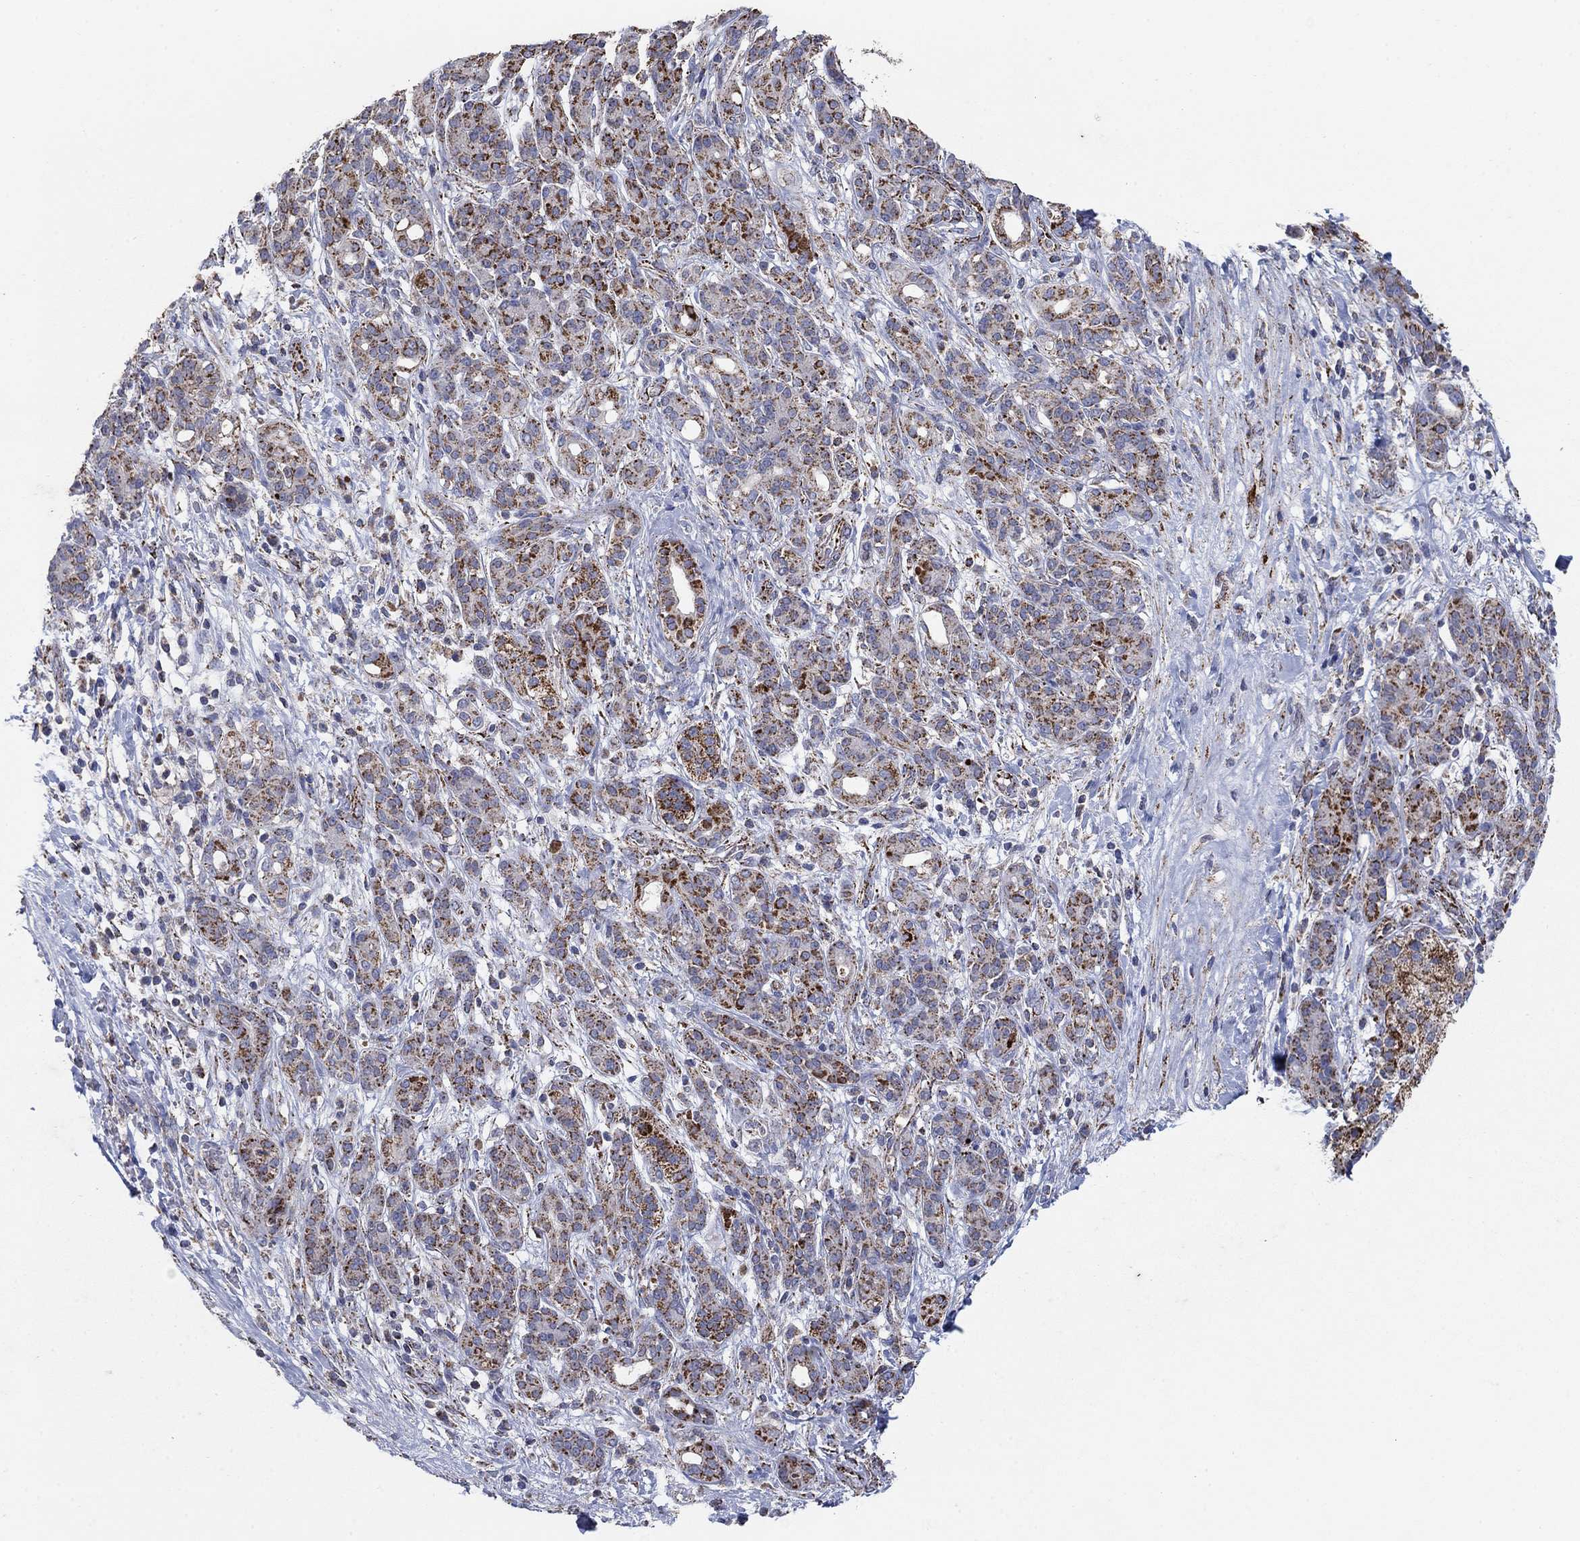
{"staining": {"intensity": "strong", "quantity": "25%-75%", "location": "cytoplasmic/membranous"}, "tissue": "pancreatic cancer", "cell_type": "Tumor cells", "image_type": "cancer", "snomed": [{"axis": "morphology", "description": "Adenocarcinoma, NOS"}, {"axis": "topography", "description": "Pancreas"}], "caption": "Pancreatic cancer (adenocarcinoma) was stained to show a protein in brown. There is high levels of strong cytoplasmic/membranous expression in about 25%-75% of tumor cells.", "gene": "PNPLA2", "patient": {"sex": "male", "age": 44}}